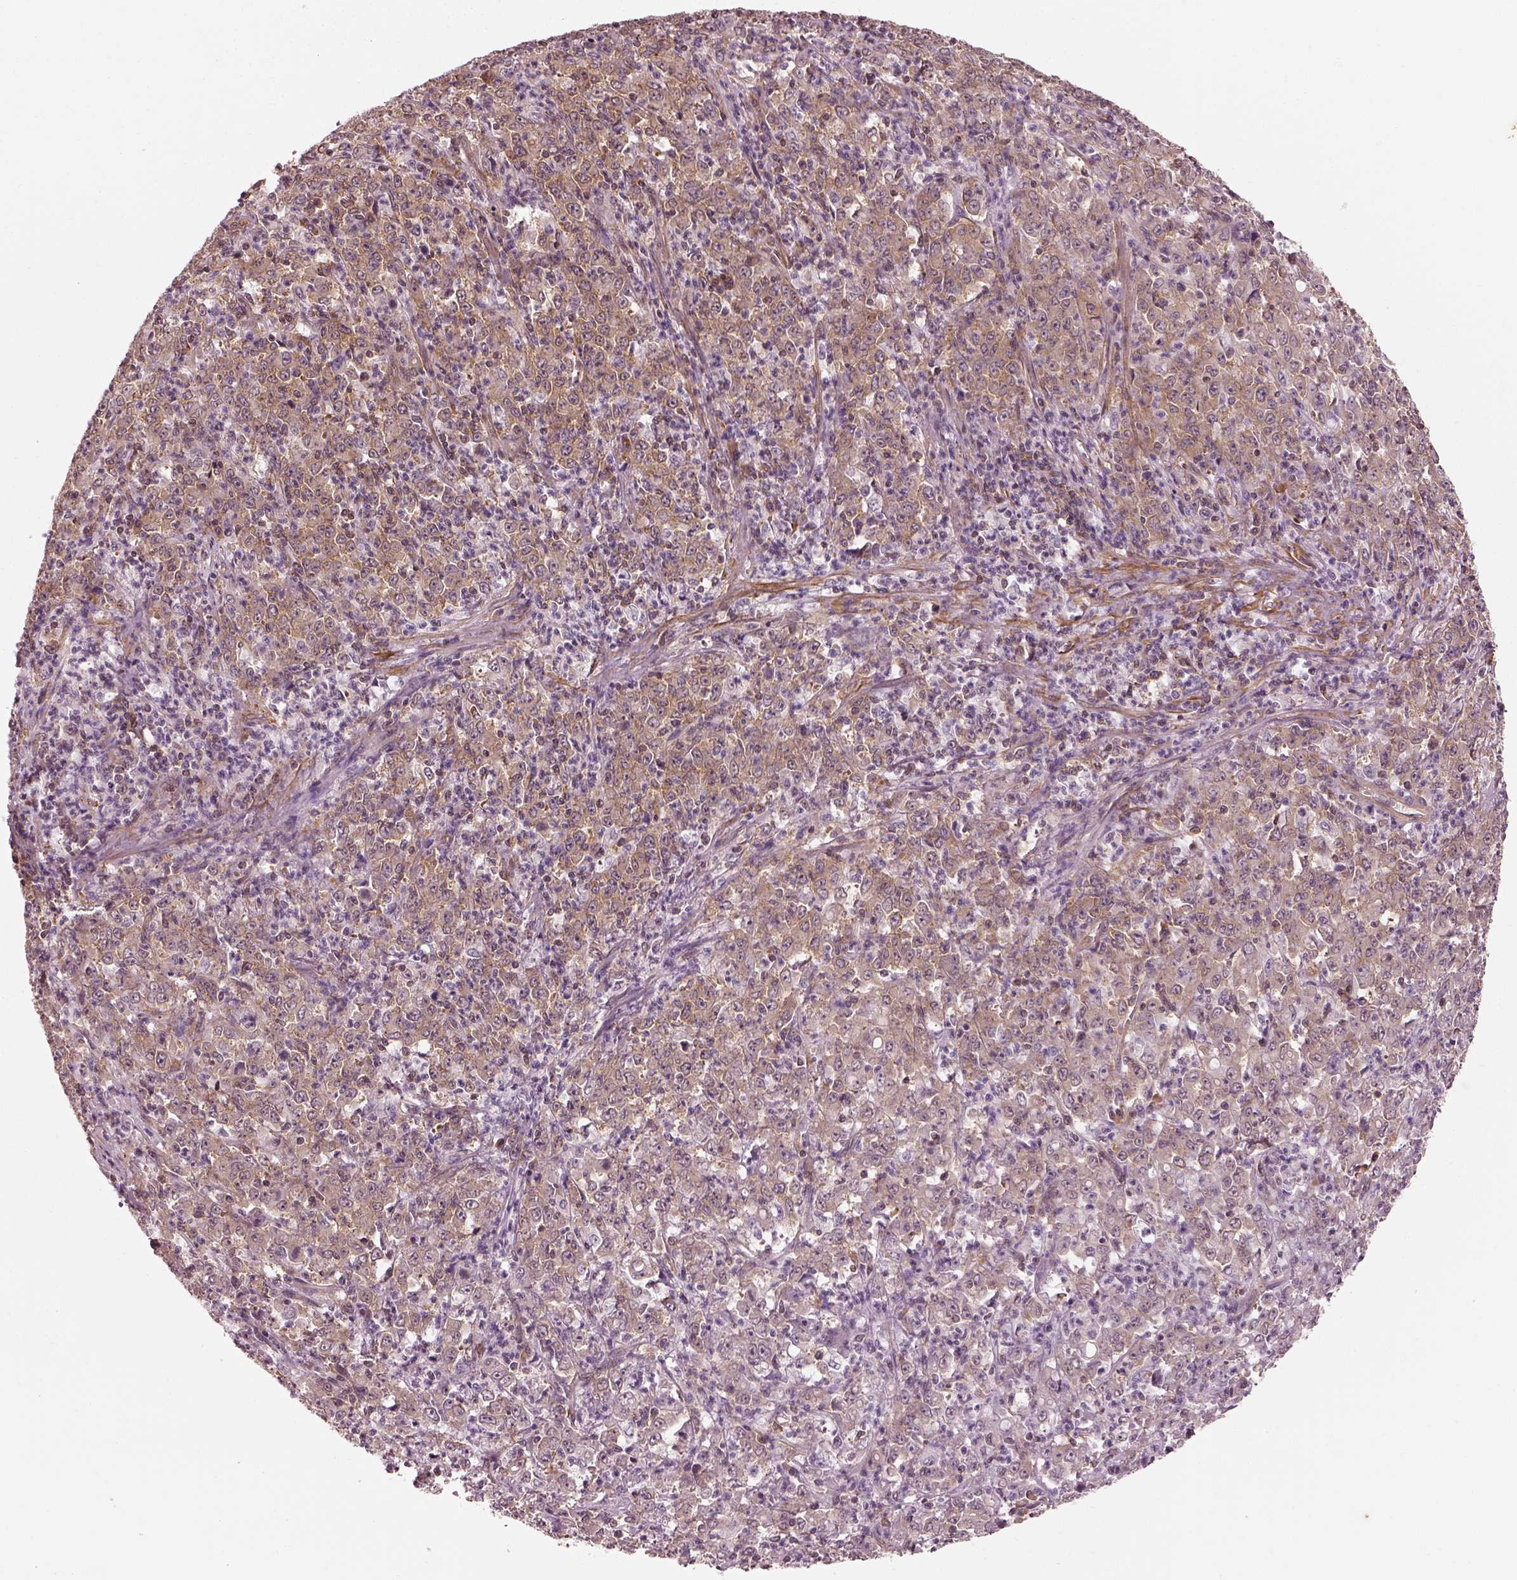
{"staining": {"intensity": "weak", "quantity": ">75%", "location": "cytoplasmic/membranous"}, "tissue": "stomach cancer", "cell_type": "Tumor cells", "image_type": "cancer", "snomed": [{"axis": "morphology", "description": "Adenocarcinoma, NOS"}, {"axis": "topography", "description": "Stomach, lower"}], "caption": "Adenocarcinoma (stomach) stained with a protein marker exhibits weak staining in tumor cells.", "gene": "LSM14A", "patient": {"sex": "female", "age": 71}}